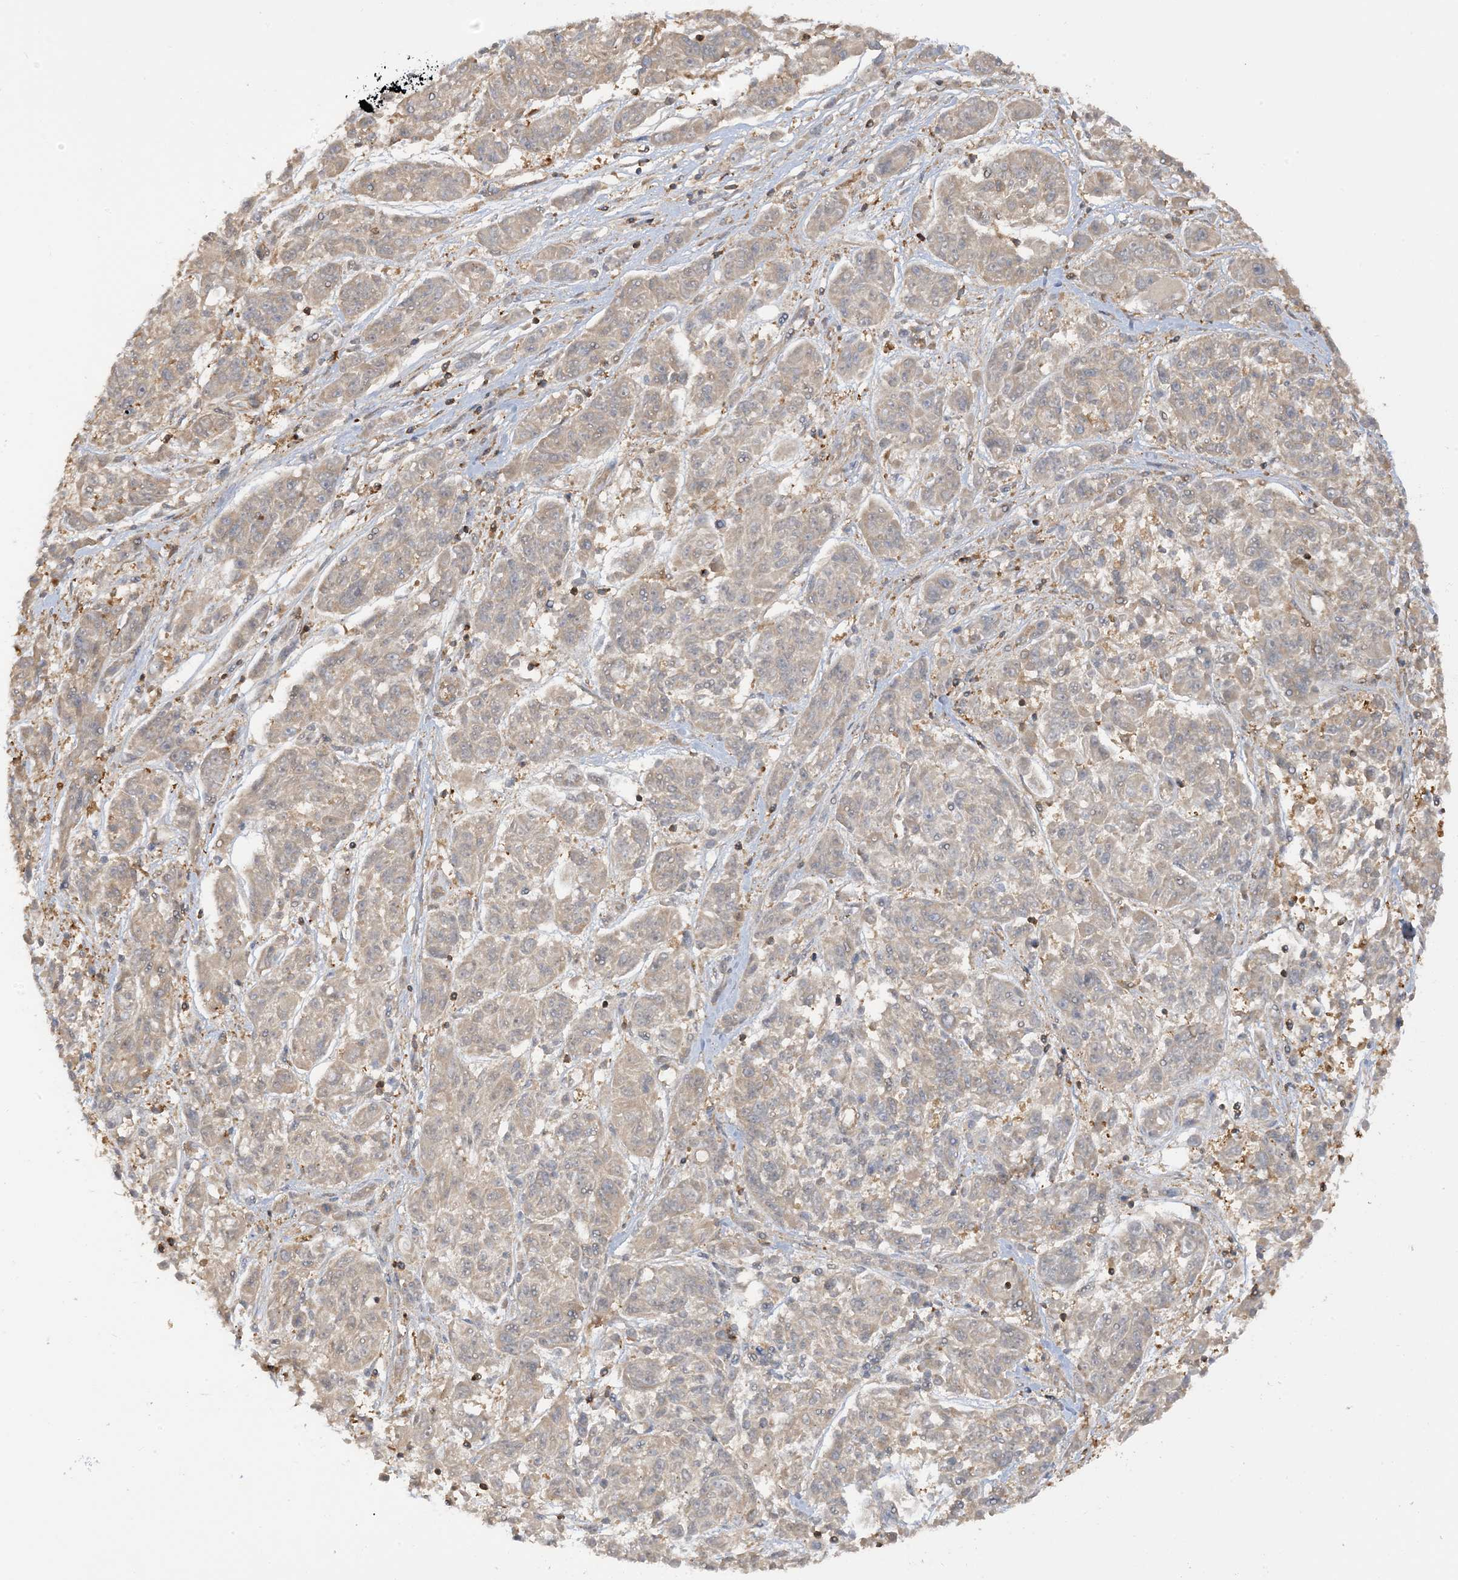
{"staining": {"intensity": "weak", "quantity": "25%-75%", "location": "cytoplasmic/membranous"}, "tissue": "melanoma", "cell_type": "Tumor cells", "image_type": "cancer", "snomed": [{"axis": "morphology", "description": "Malignant melanoma, NOS"}, {"axis": "topography", "description": "Skin"}], "caption": "A histopathology image of melanoma stained for a protein reveals weak cytoplasmic/membranous brown staining in tumor cells.", "gene": "CAPZB", "patient": {"sex": "male", "age": 53}}